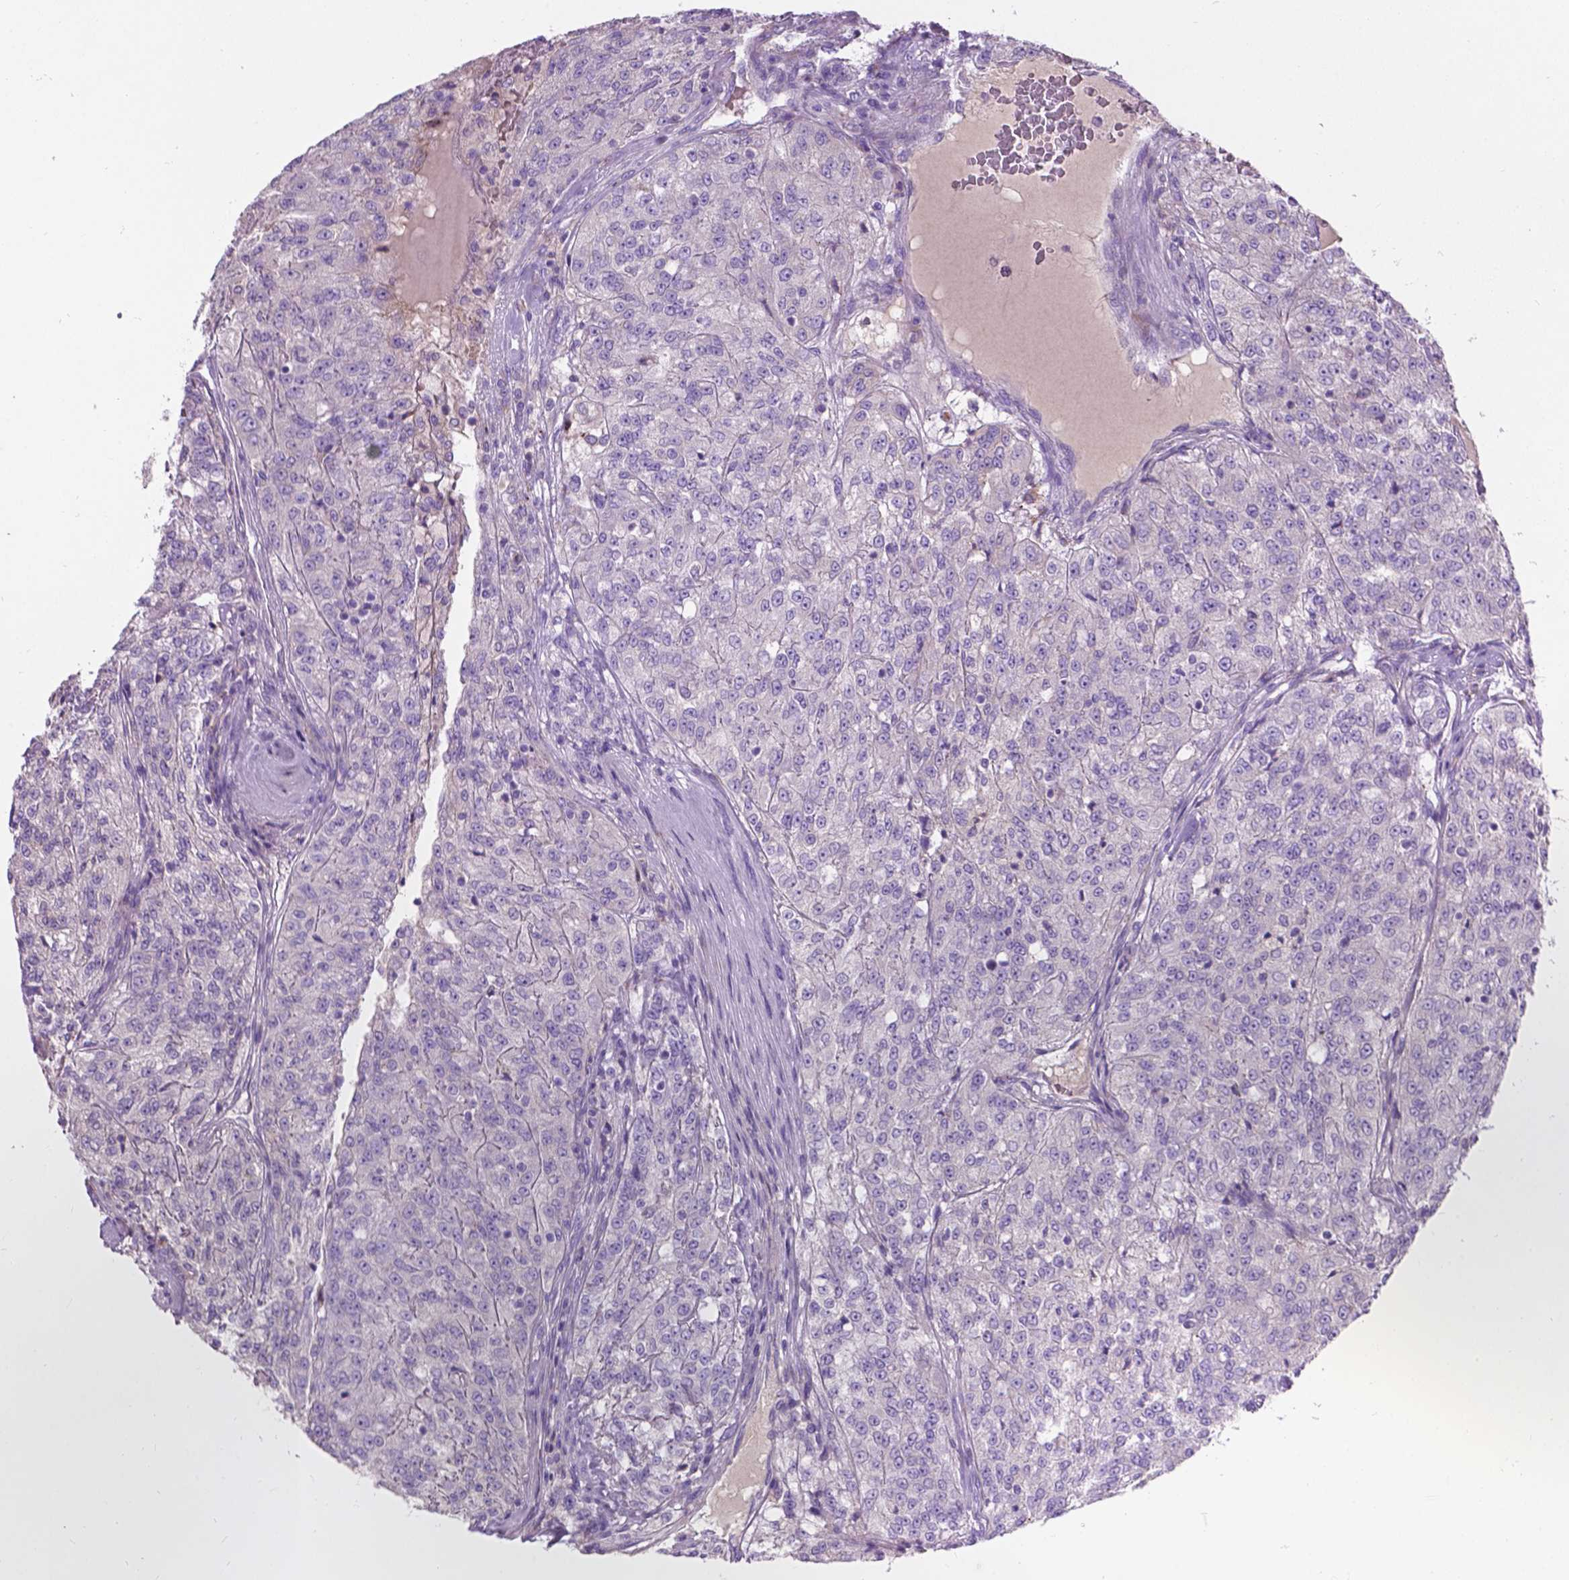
{"staining": {"intensity": "negative", "quantity": "none", "location": "none"}, "tissue": "renal cancer", "cell_type": "Tumor cells", "image_type": "cancer", "snomed": [{"axis": "morphology", "description": "Adenocarcinoma, NOS"}, {"axis": "topography", "description": "Kidney"}], "caption": "Tumor cells are negative for protein expression in human adenocarcinoma (renal).", "gene": "NOXO1", "patient": {"sex": "female", "age": 63}}